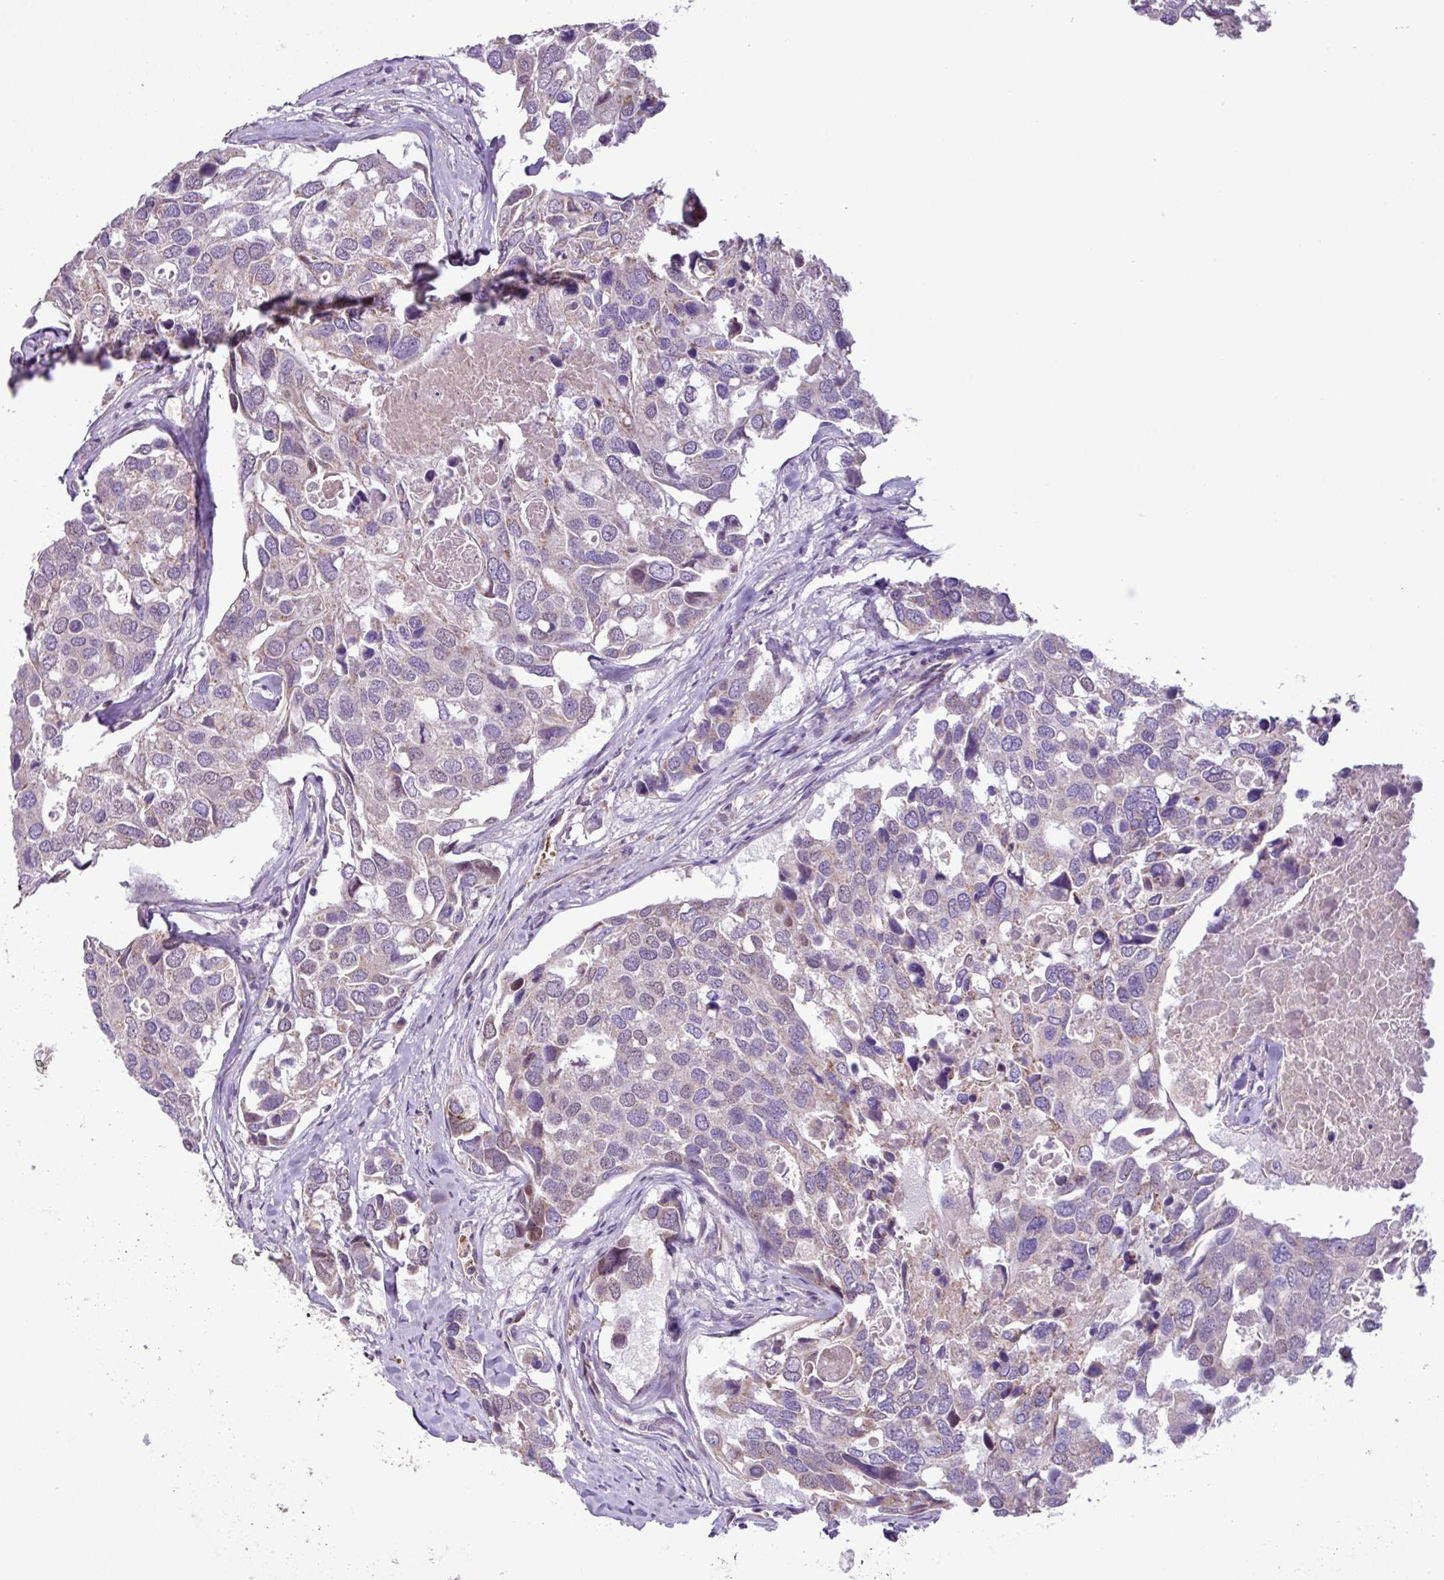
{"staining": {"intensity": "weak", "quantity": "<25%", "location": "cytoplasmic/membranous"}, "tissue": "breast cancer", "cell_type": "Tumor cells", "image_type": "cancer", "snomed": [{"axis": "morphology", "description": "Duct carcinoma"}, {"axis": "topography", "description": "Breast"}], "caption": "Breast infiltrating ductal carcinoma was stained to show a protein in brown. There is no significant positivity in tumor cells.", "gene": "FAM183A", "patient": {"sex": "female", "age": 83}}